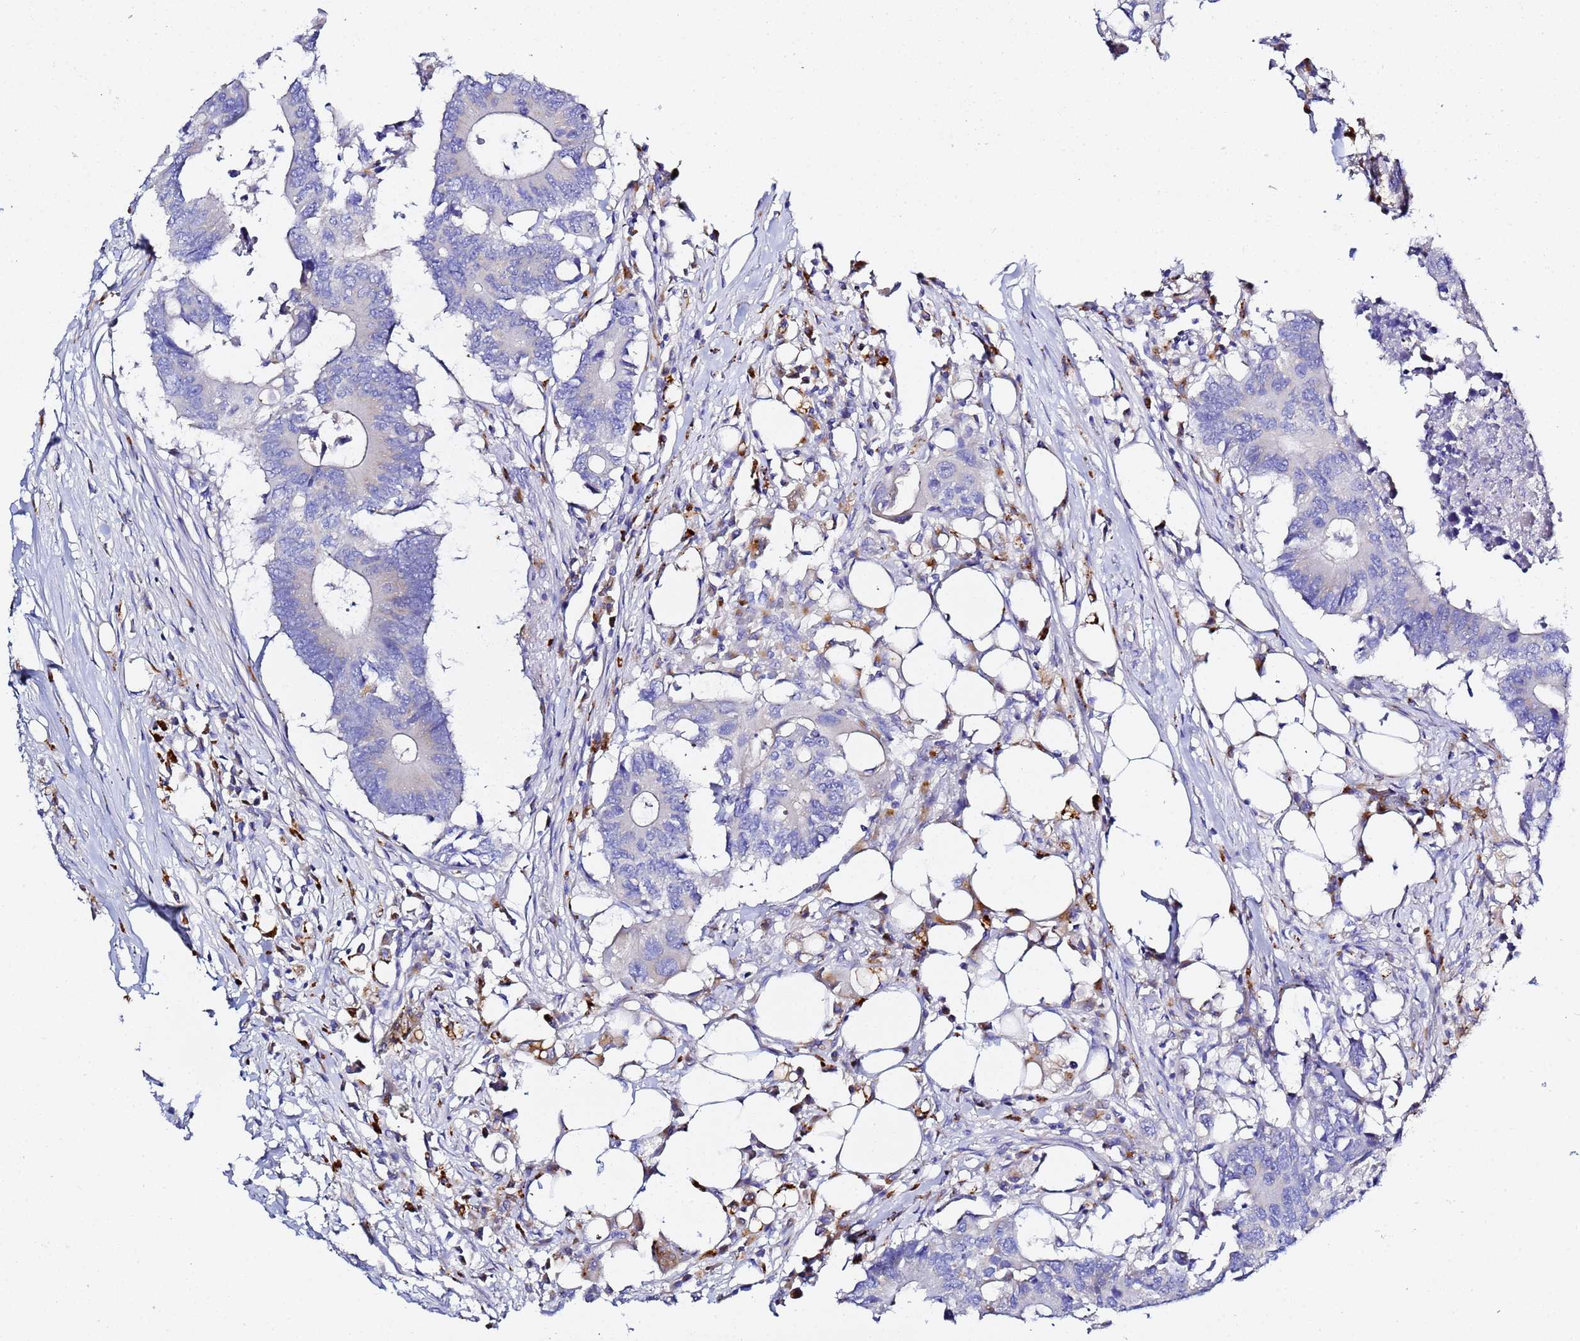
{"staining": {"intensity": "negative", "quantity": "none", "location": "none"}, "tissue": "colorectal cancer", "cell_type": "Tumor cells", "image_type": "cancer", "snomed": [{"axis": "morphology", "description": "Adenocarcinoma, NOS"}, {"axis": "topography", "description": "Colon"}], "caption": "This is an immunohistochemistry histopathology image of human colorectal adenocarcinoma. There is no positivity in tumor cells.", "gene": "VTI1B", "patient": {"sex": "male", "age": 71}}